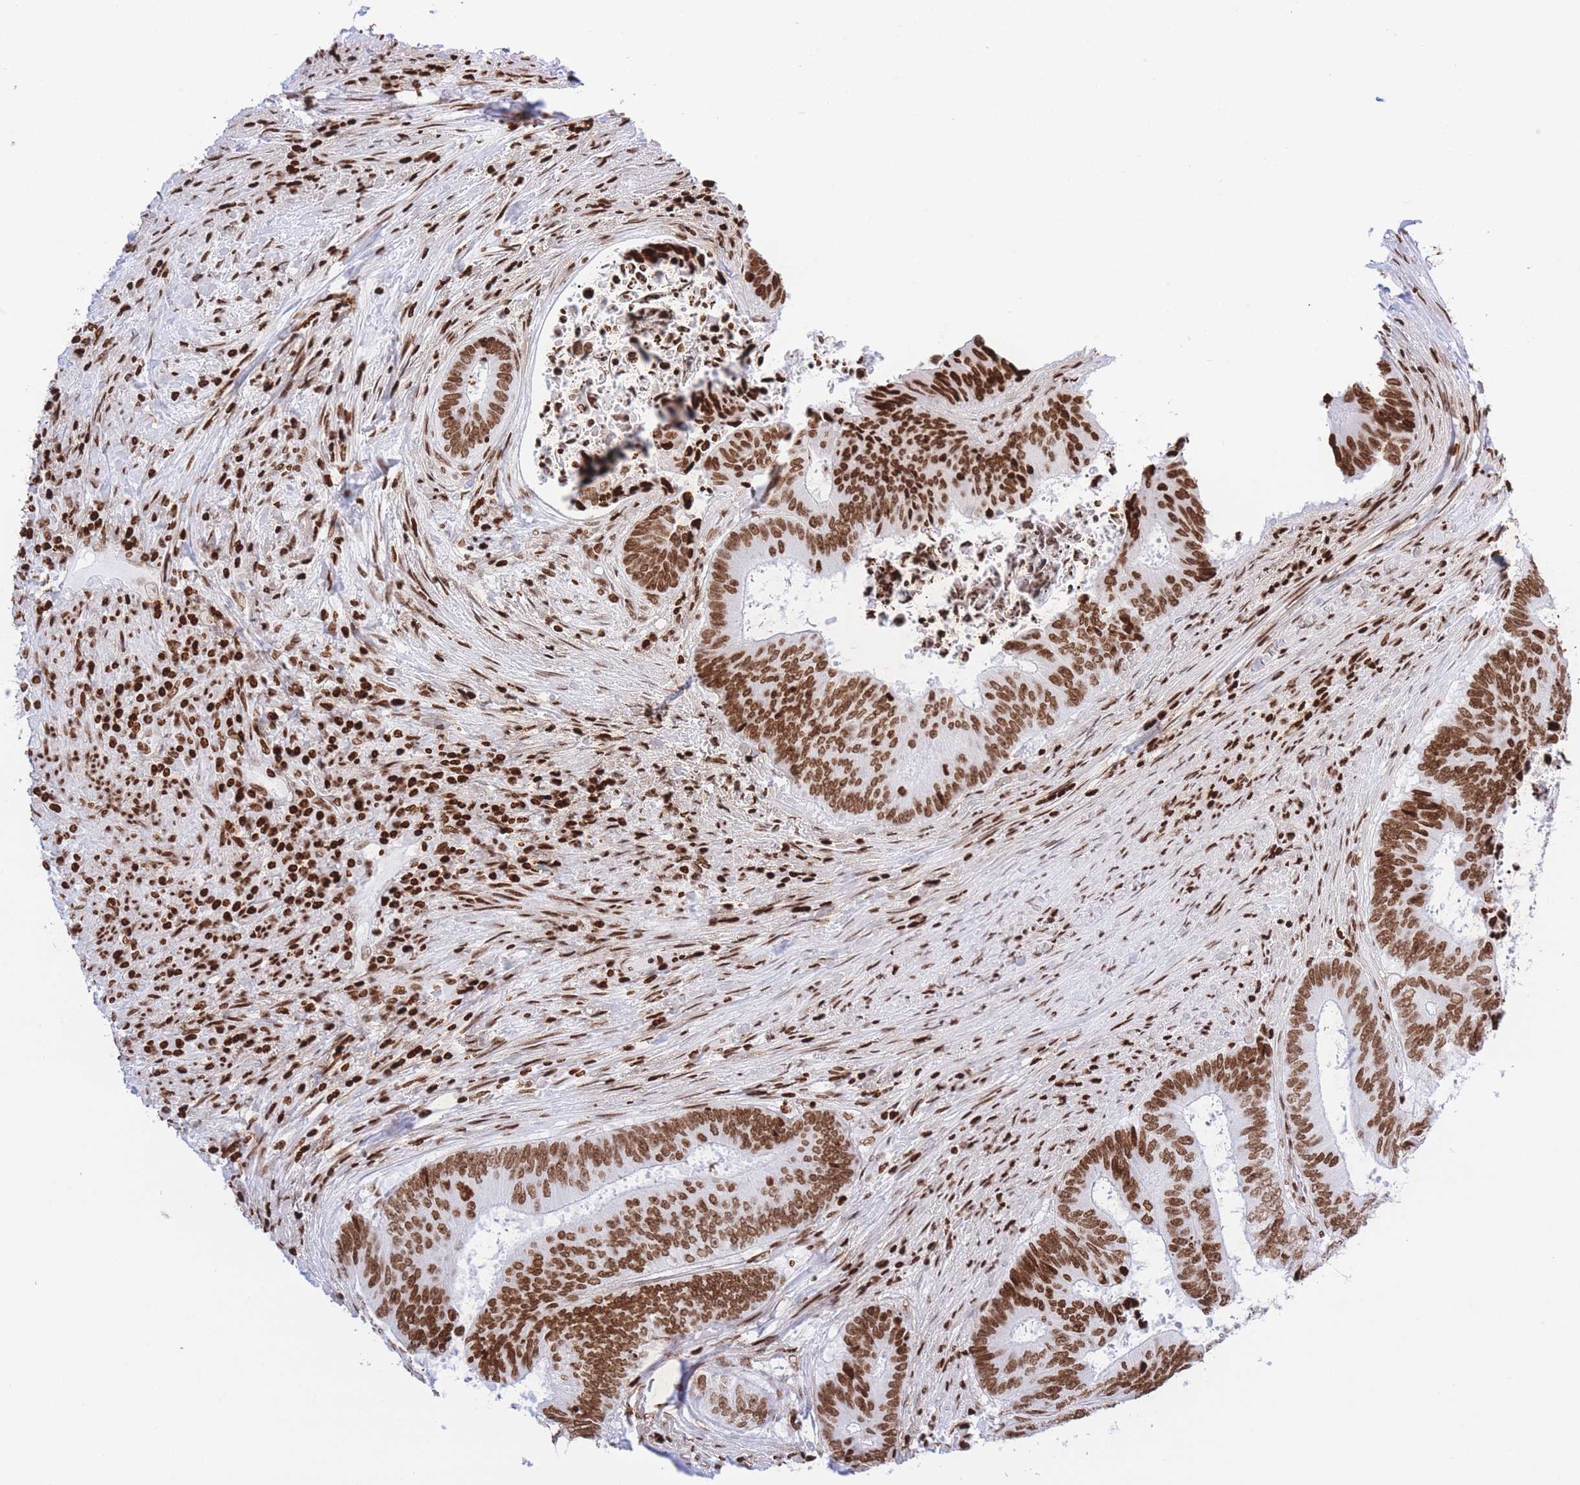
{"staining": {"intensity": "moderate", "quantity": ">75%", "location": "nuclear"}, "tissue": "colorectal cancer", "cell_type": "Tumor cells", "image_type": "cancer", "snomed": [{"axis": "morphology", "description": "Adenocarcinoma, NOS"}, {"axis": "topography", "description": "Rectum"}], "caption": "Approximately >75% of tumor cells in colorectal cancer show moderate nuclear protein positivity as visualized by brown immunohistochemical staining.", "gene": "H2BC11", "patient": {"sex": "male", "age": 72}}